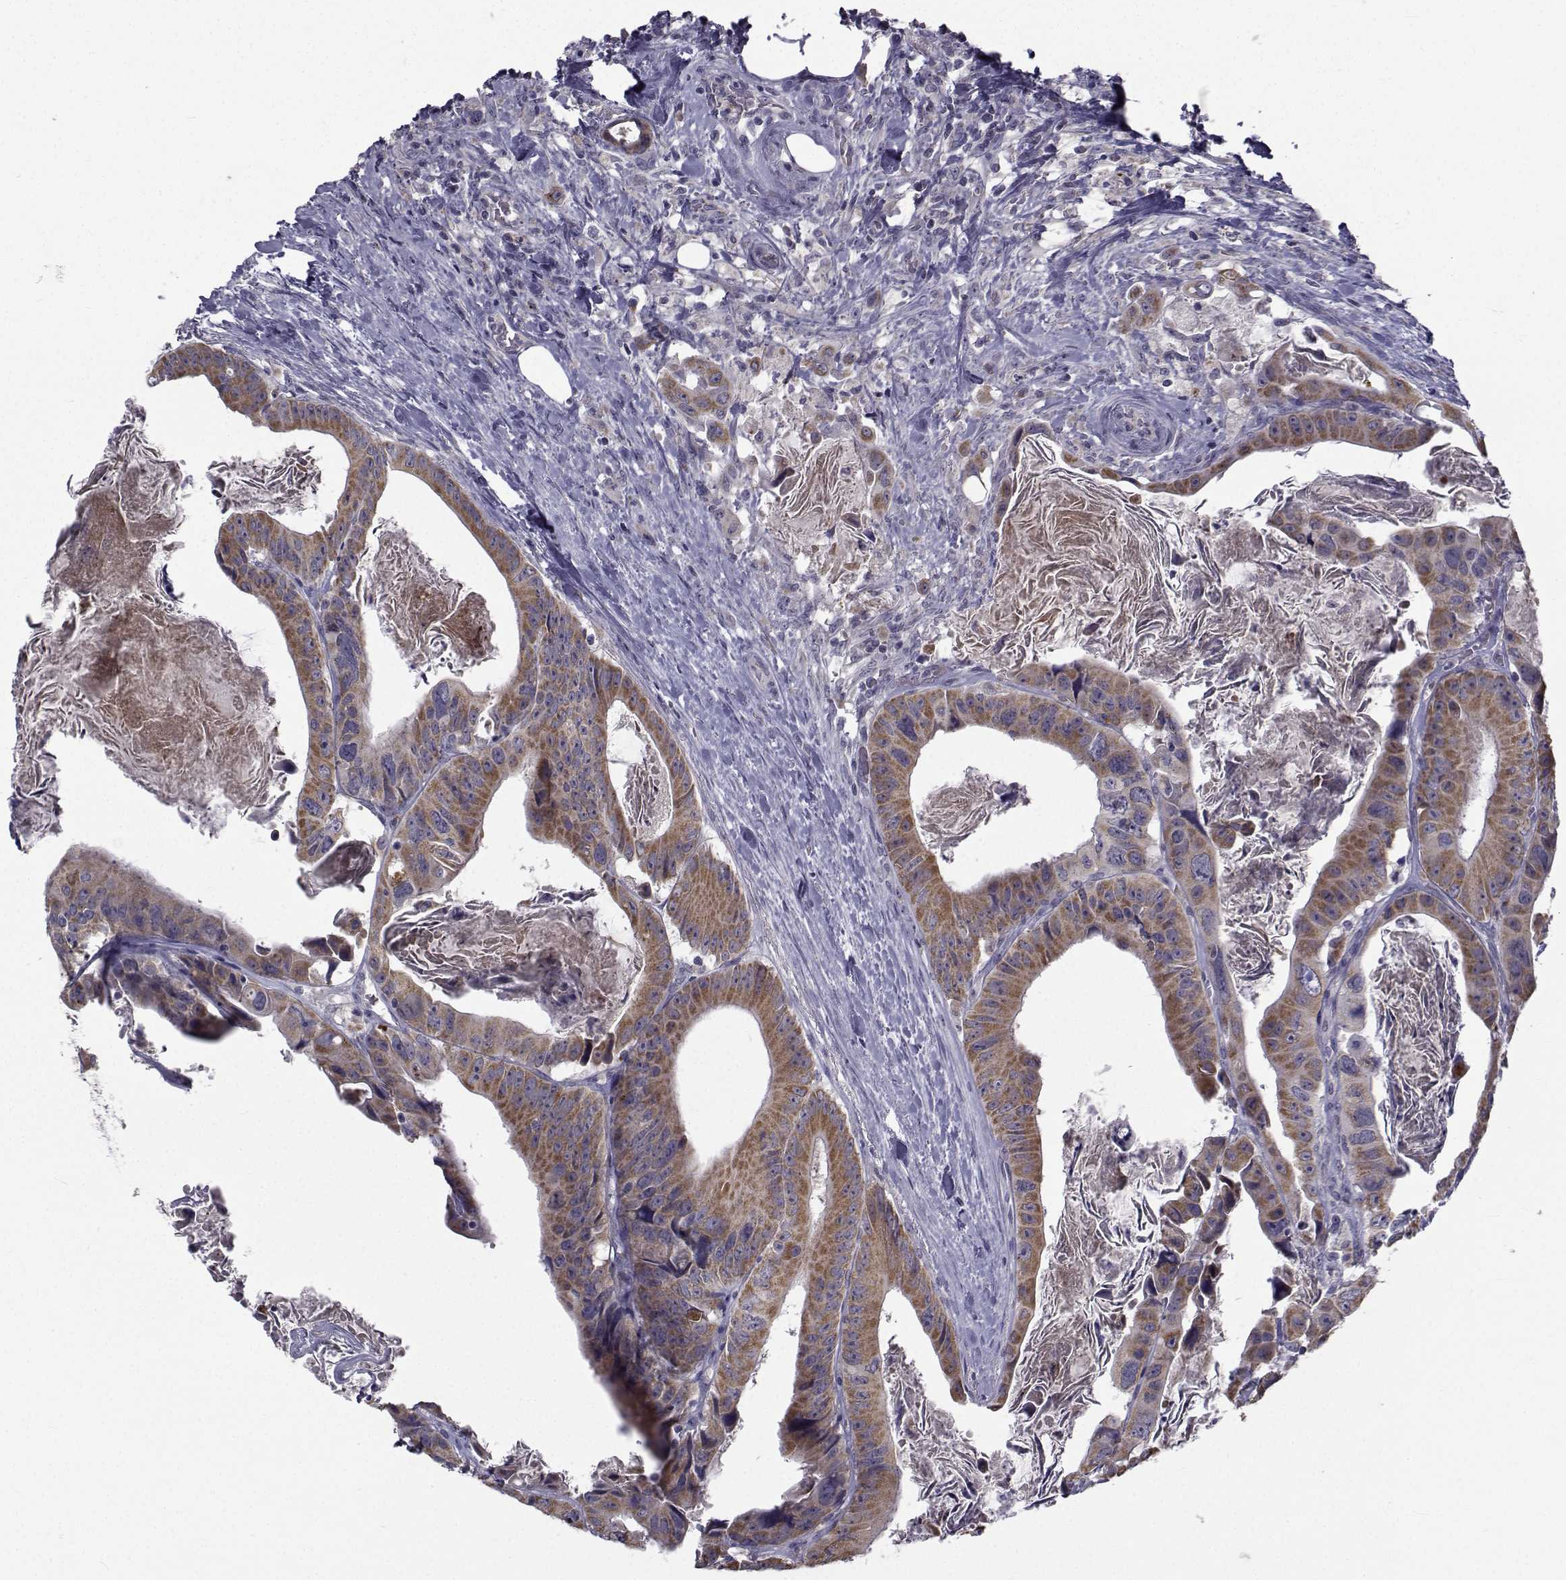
{"staining": {"intensity": "moderate", "quantity": ">75%", "location": "cytoplasmic/membranous"}, "tissue": "colorectal cancer", "cell_type": "Tumor cells", "image_type": "cancer", "snomed": [{"axis": "morphology", "description": "Adenocarcinoma, NOS"}, {"axis": "topography", "description": "Rectum"}], "caption": "Immunohistochemistry histopathology image of human colorectal adenocarcinoma stained for a protein (brown), which displays medium levels of moderate cytoplasmic/membranous expression in about >75% of tumor cells.", "gene": "ANGPT1", "patient": {"sex": "male", "age": 64}}